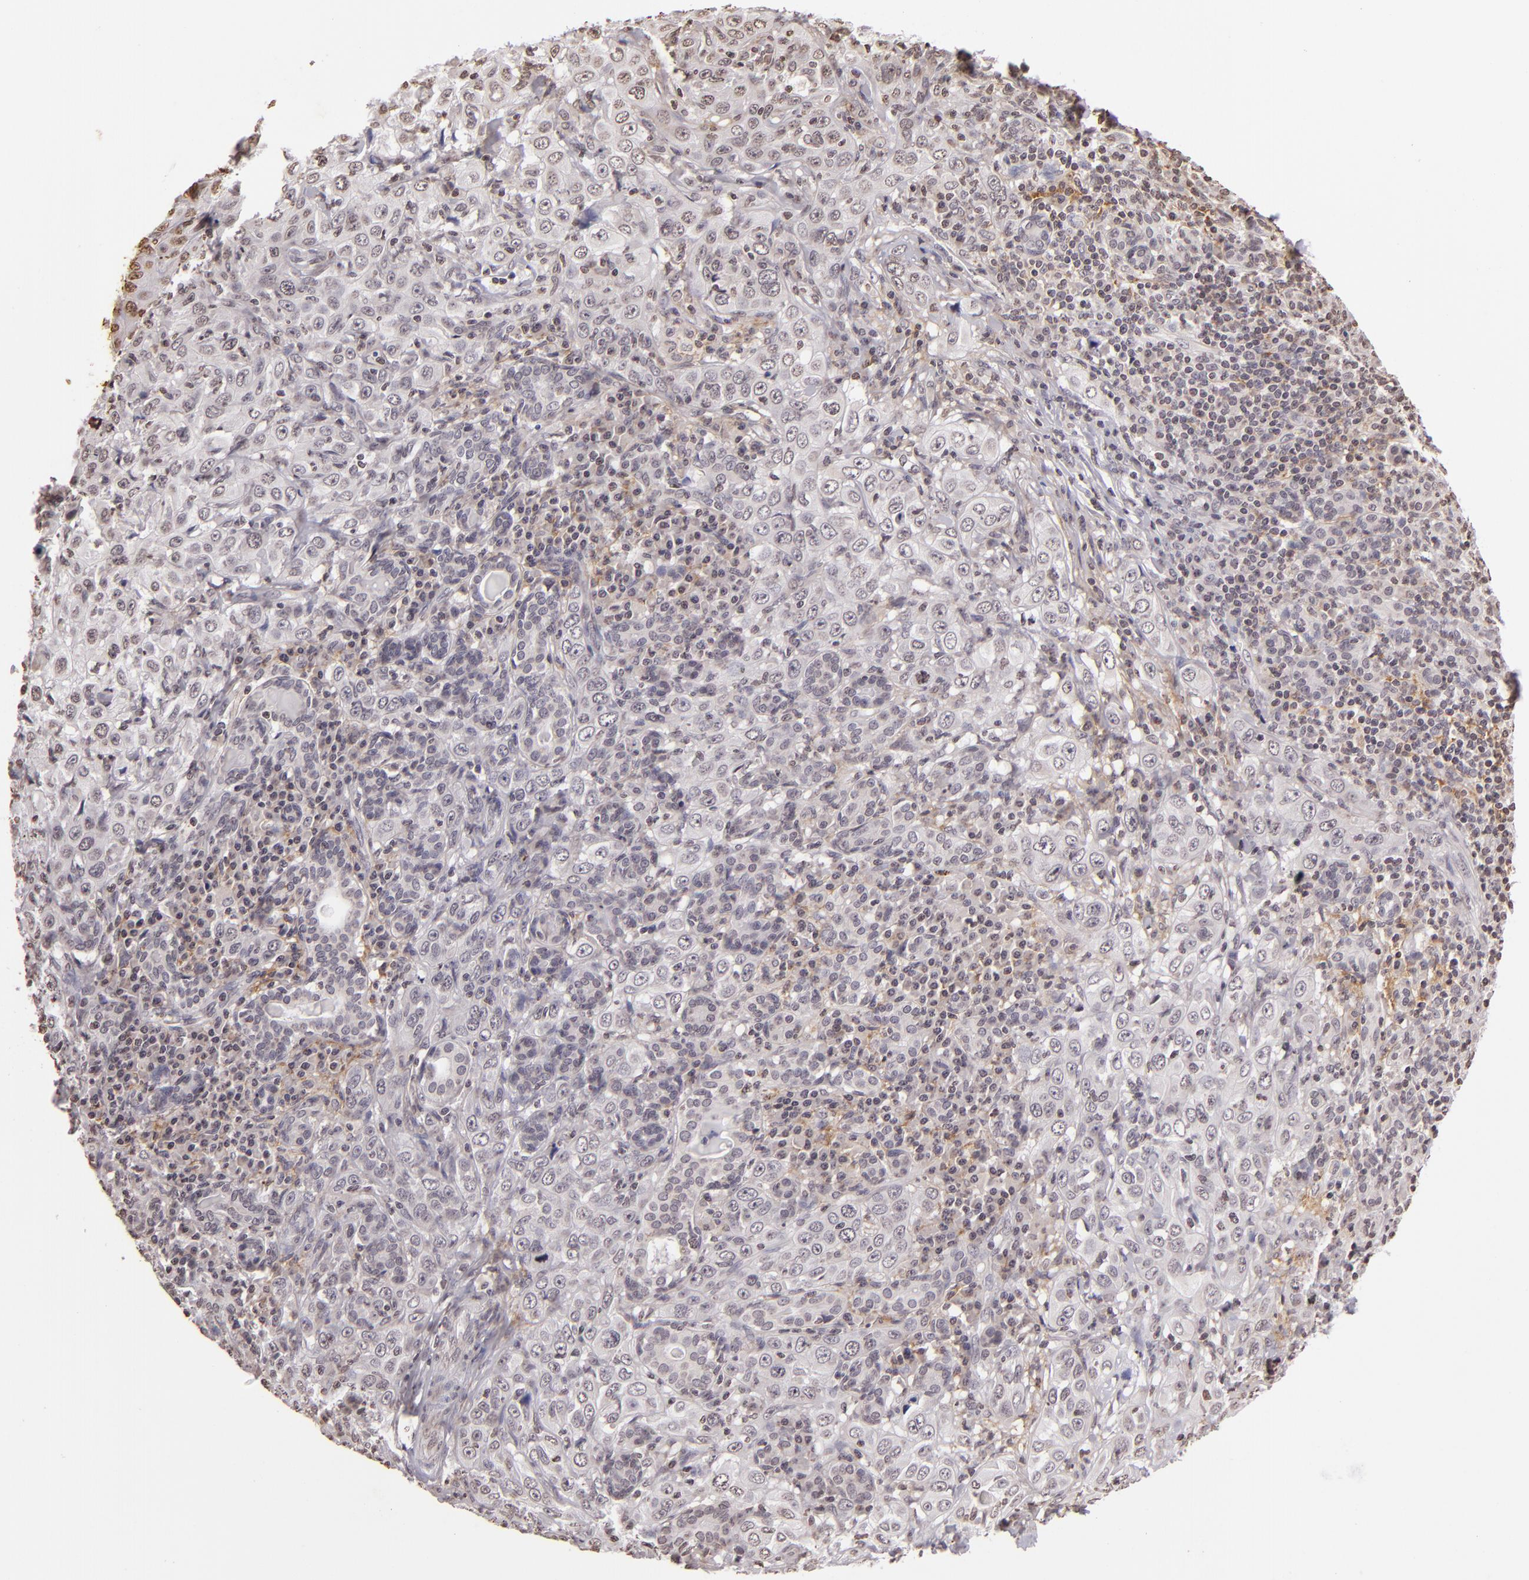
{"staining": {"intensity": "negative", "quantity": "none", "location": "none"}, "tissue": "skin cancer", "cell_type": "Tumor cells", "image_type": "cancer", "snomed": [{"axis": "morphology", "description": "Squamous cell carcinoma, NOS"}, {"axis": "topography", "description": "Skin"}], "caption": "This is an IHC photomicrograph of human skin cancer (squamous cell carcinoma). There is no positivity in tumor cells.", "gene": "THRB", "patient": {"sex": "male", "age": 84}}